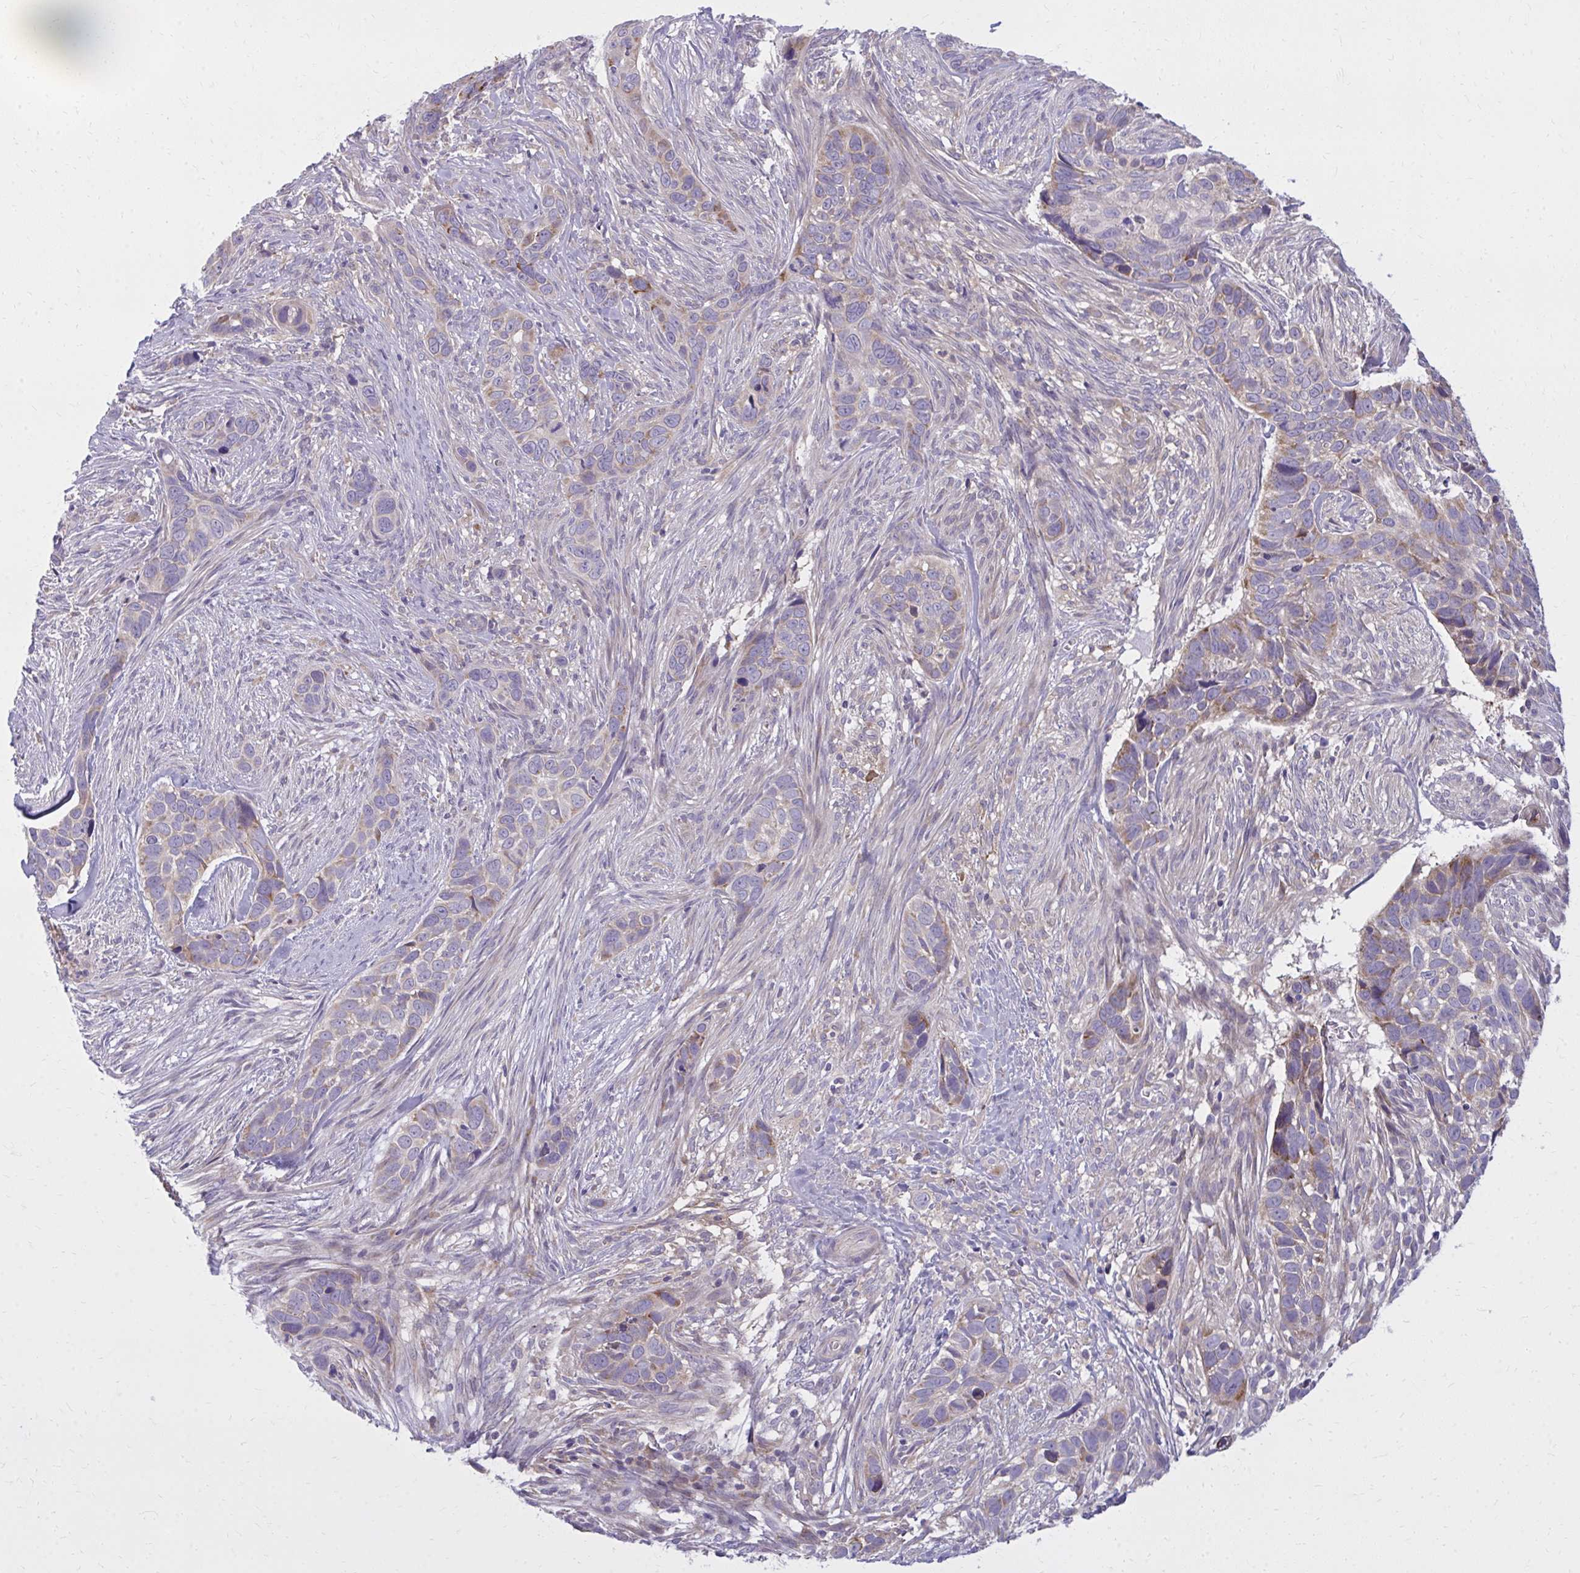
{"staining": {"intensity": "weak", "quantity": "<25%", "location": "cytoplasmic/membranous"}, "tissue": "skin cancer", "cell_type": "Tumor cells", "image_type": "cancer", "snomed": [{"axis": "morphology", "description": "Basal cell carcinoma"}, {"axis": "topography", "description": "Skin"}], "caption": "Immunohistochemistry of human skin cancer exhibits no expression in tumor cells.", "gene": "CEMP1", "patient": {"sex": "female", "age": 82}}